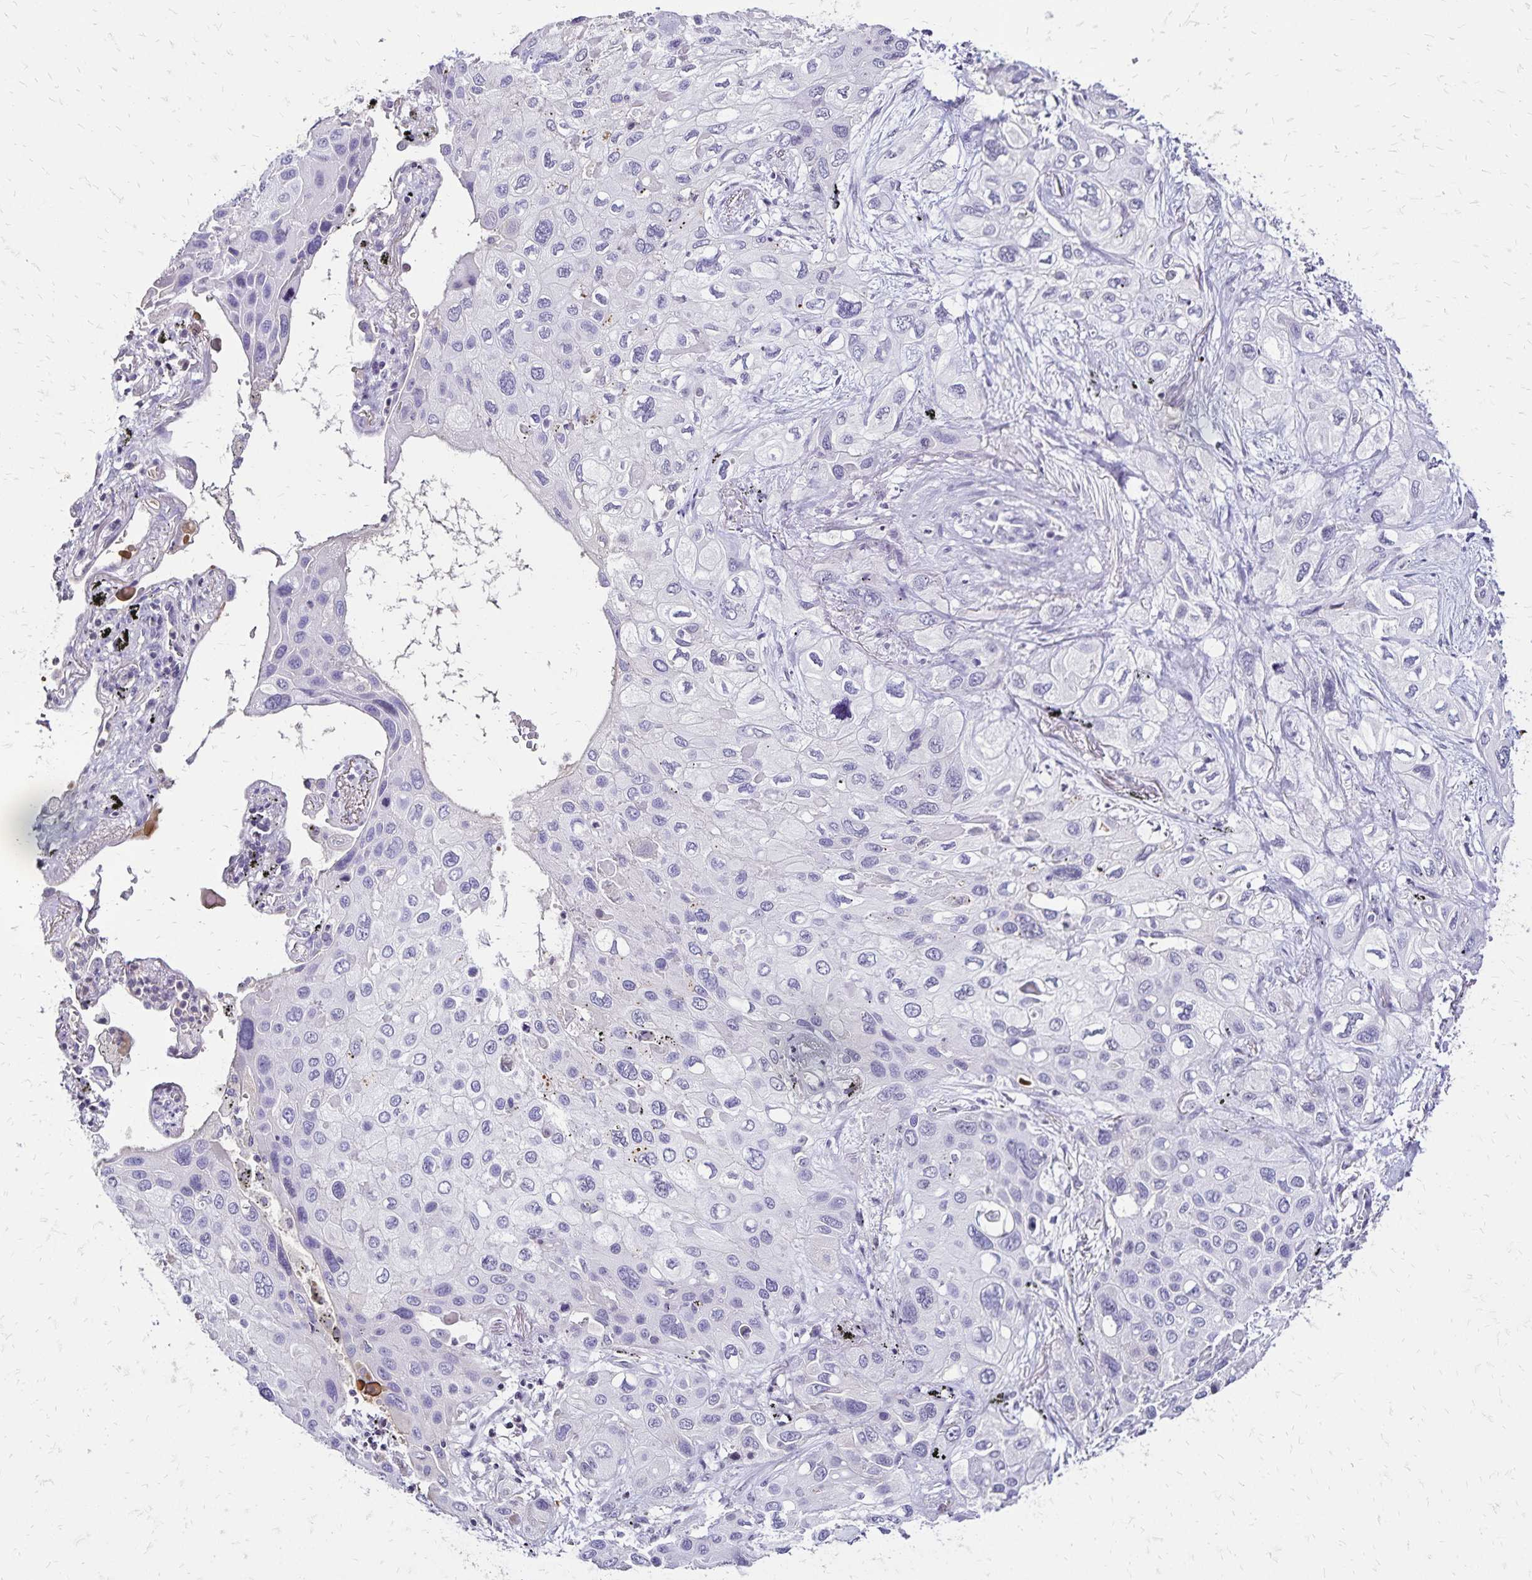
{"staining": {"intensity": "negative", "quantity": "none", "location": "none"}, "tissue": "lung cancer", "cell_type": "Tumor cells", "image_type": "cancer", "snomed": [{"axis": "morphology", "description": "Squamous cell carcinoma, NOS"}, {"axis": "morphology", "description": "Squamous cell carcinoma, metastatic, NOS"}, {"axis": "topography", "description": "Lung"}], "caption": "DAB (3,3'-diaminobenzidine) immunohistochemical staining of human lung metastatic squamous cell carcinoma reveals no significant positivity in tumor cells.", "gene": "KISS1", "patient": {"sex": "male", "age": 59}}